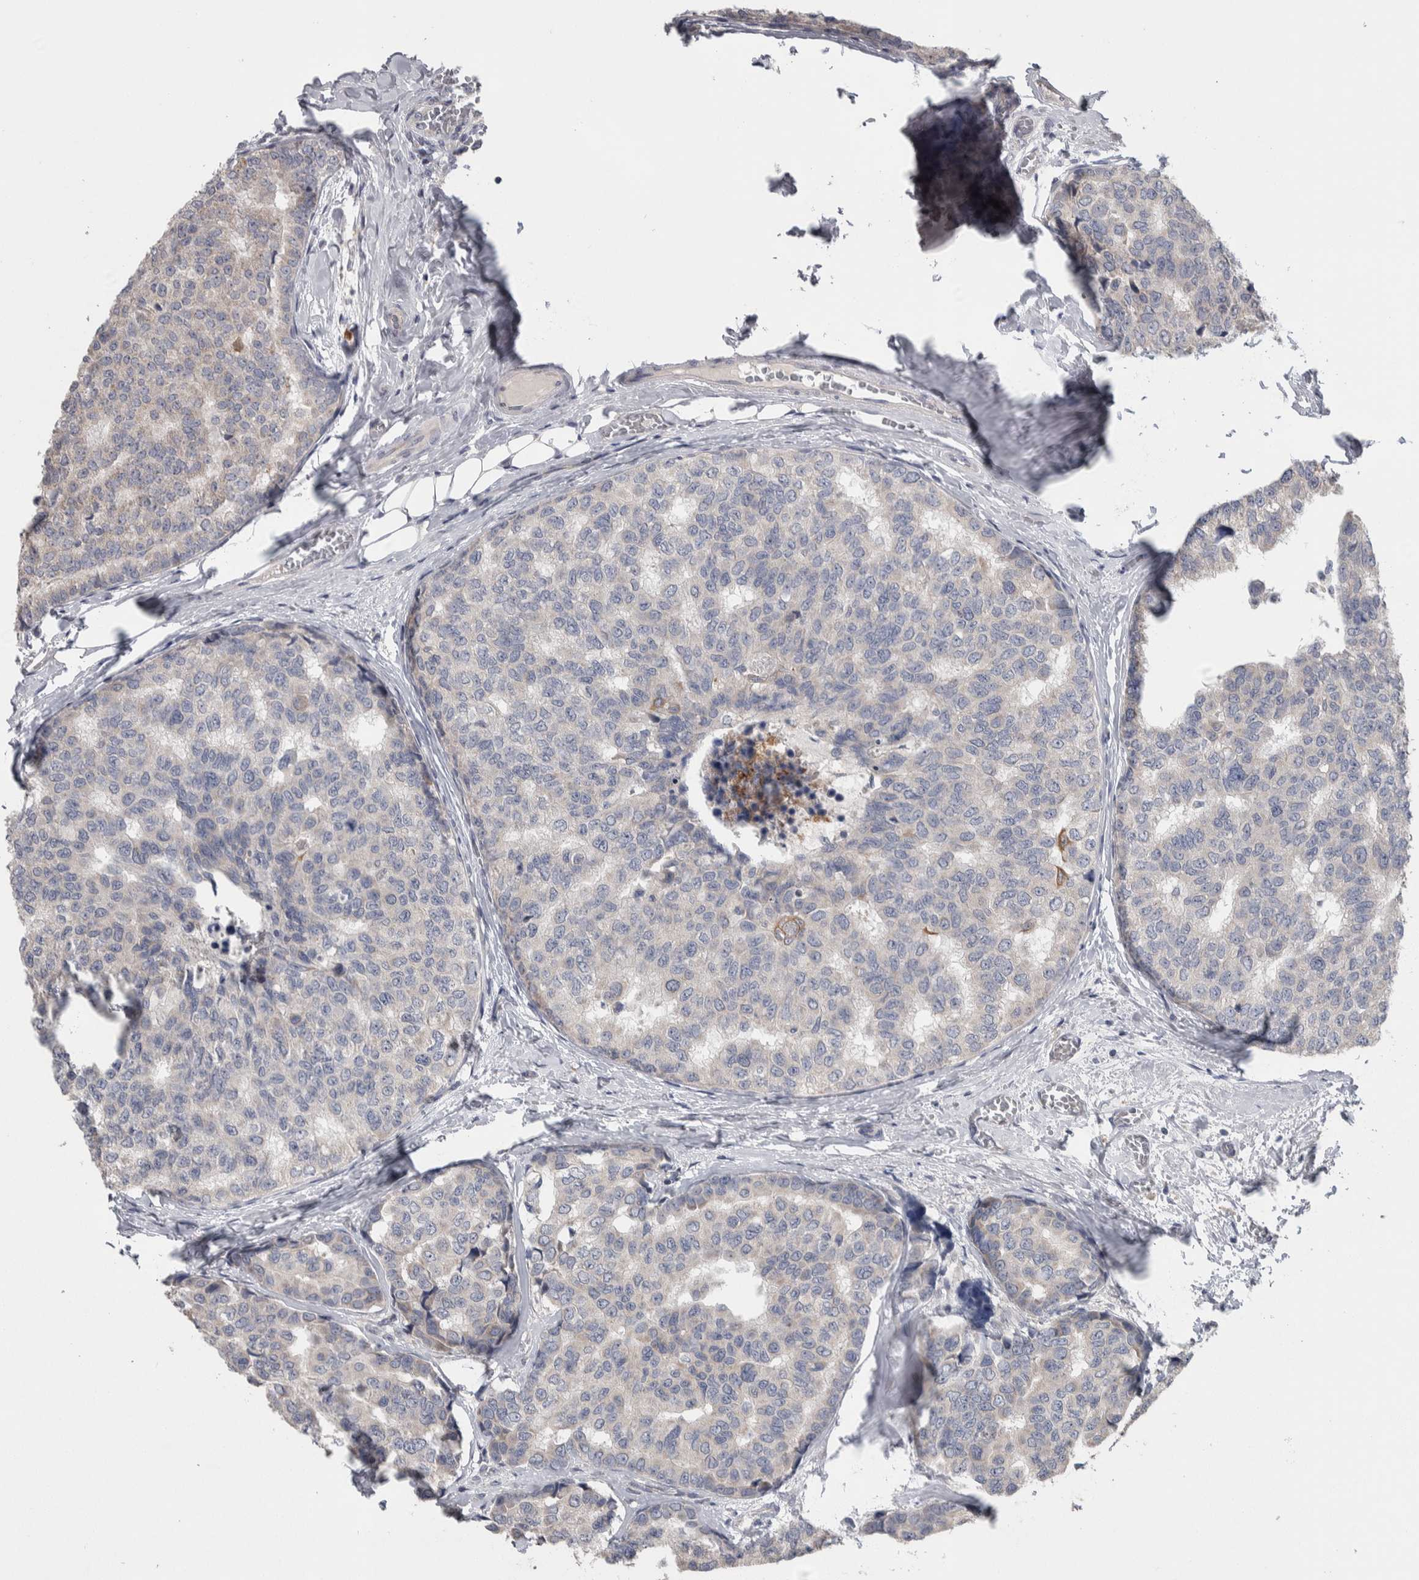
{"staining": {"intensity": "negative", "quantity": "none", "location": "none"}, "tissue": "breast cancer", "cell_type": "Tumor cells", "image_type": "cancer", "snomed": [{"axis": "morphology", "description": "Normal tissue, NOS"}, {"axis": "morphology", "description": "Duct carcinoma"}, {"axis": "topography", "description": "Breast"}], "caption": "Micrograph shows no protein positivity in tumor cells of breast cancer tissue. (DAB (3,3'-diaminobenzidine) IHC visualized using brightfield microscopy, high magnification).", "gene": "SRP68", "patient": {"sex": "female", "age": 43}}